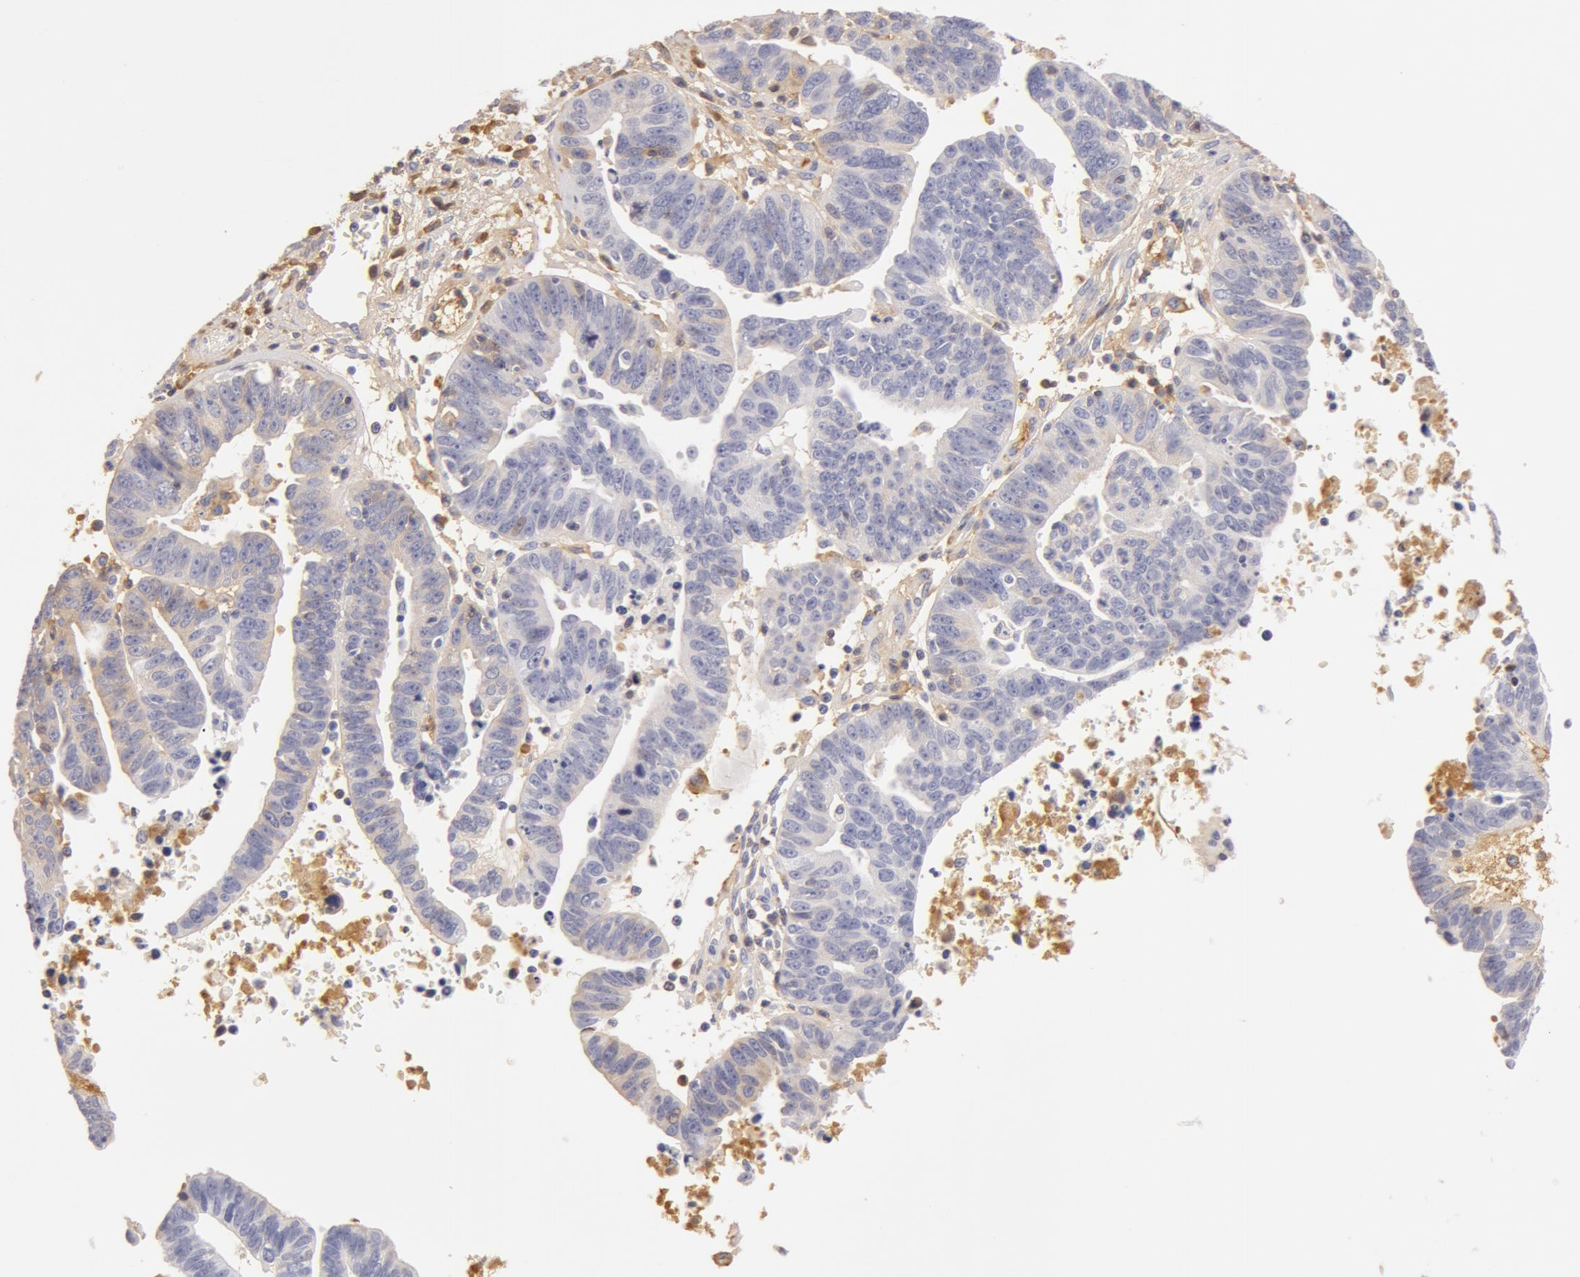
{"staining": {"intensity": "negative", "quantity": "none", "location": "none"}, "tissue": "ovarian cancer", "cell_type": "Tumor cells", "image_type": "cancer", "snomed": [{"axis": "morphology", "description": "Carcinoma, endometroid"}, {"axis": "morphology", "description": "Cystadenocarcinoma, serous, NOS"}, {"axis": "topography", "description": "Ovary"}], "caption": "Protein analysis of ovarian cancer displays no significant positivity in tumor cells. The staining was performed using DAB to visualize the protein expression in brown, while the nuclei were stained in blue with hematoxylin (Magnification: 20x).", "gene": "AHSG", "patient": {"sex": "female", "age": 45}}